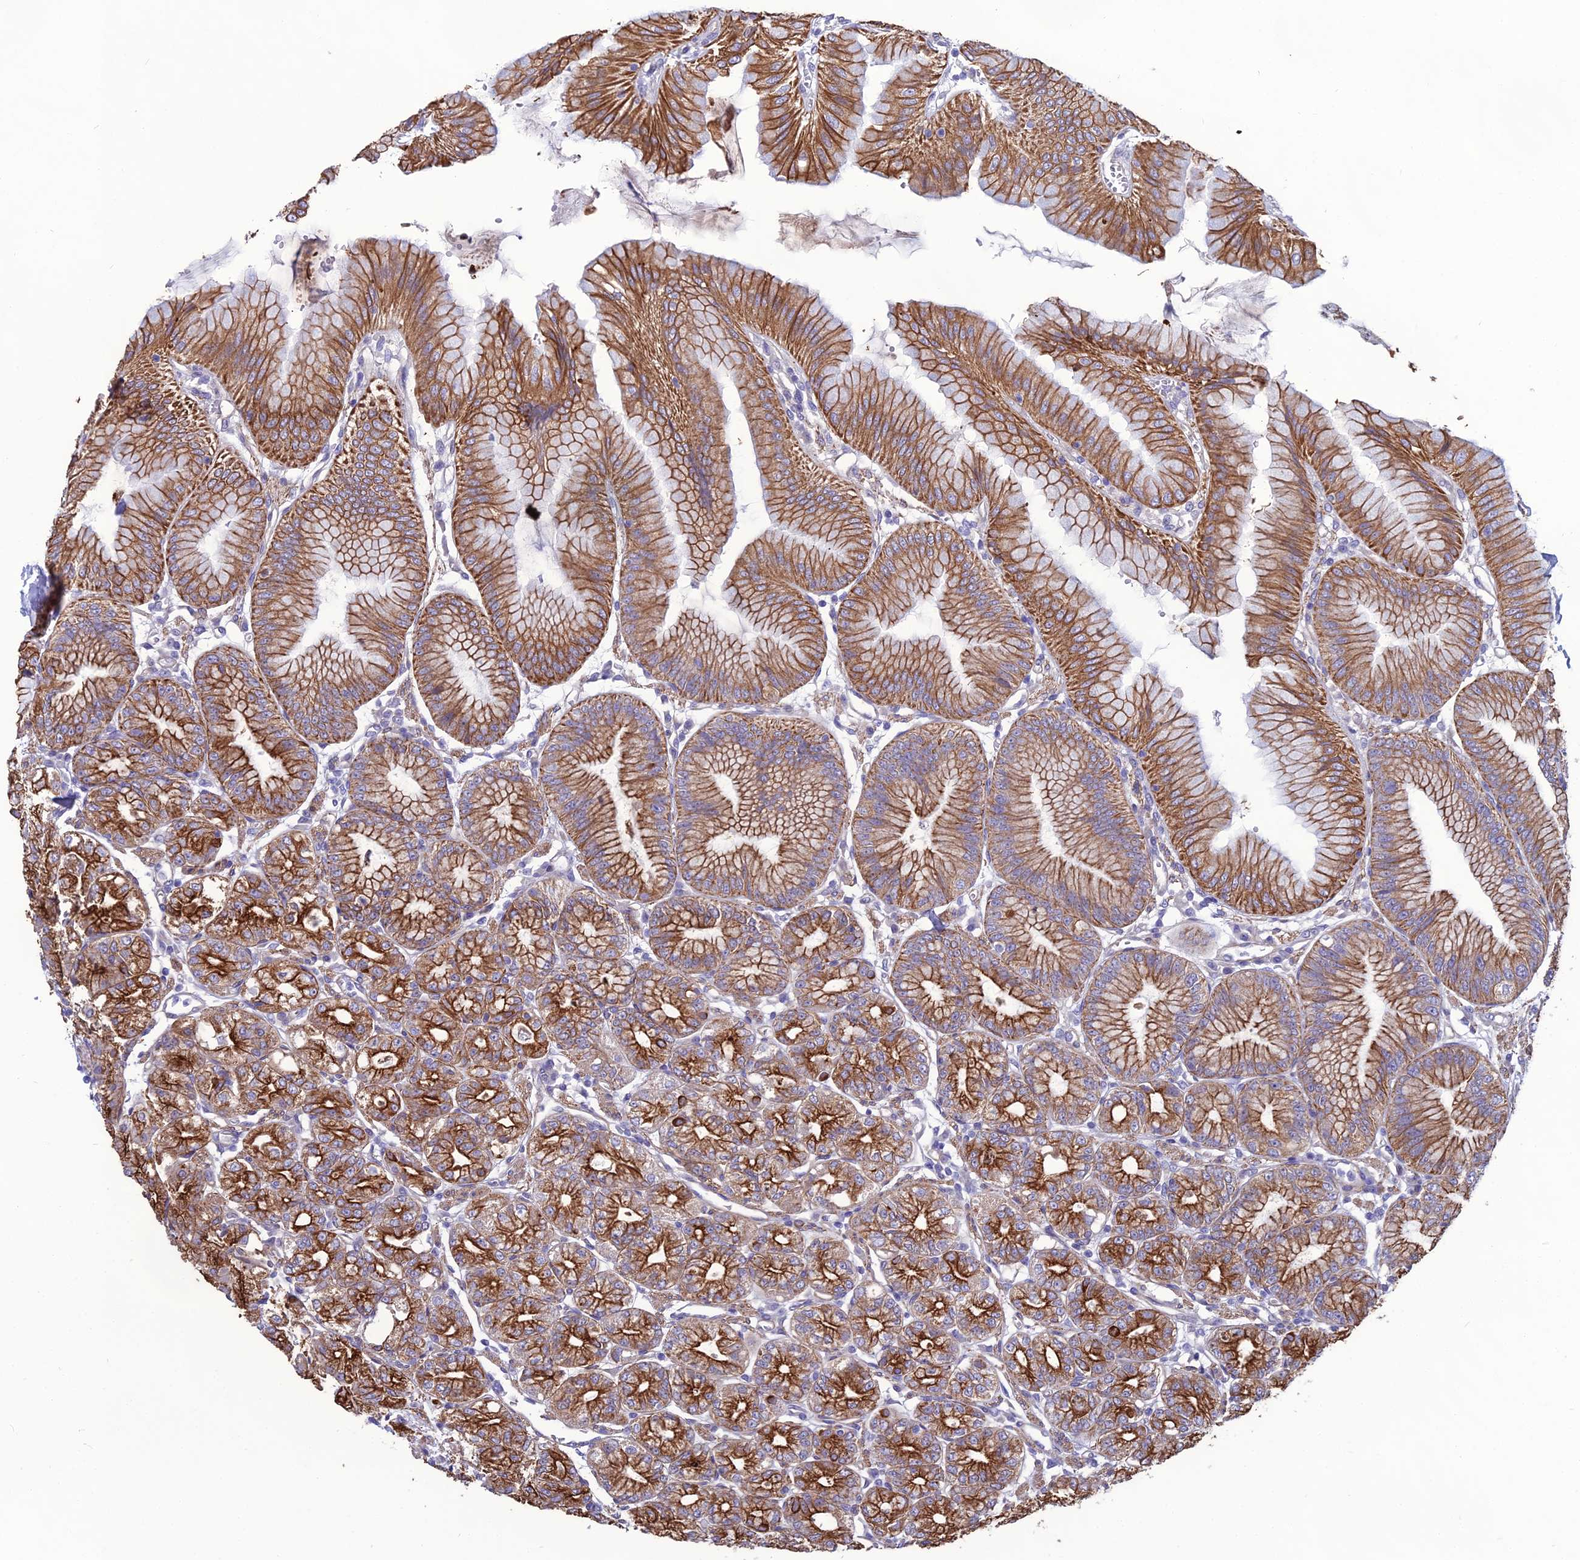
{"staining": {"intensity": "moderate", "quantity": ">75%", "location": "cytoplasmic/membranous"}, "tissue": "stomach", "cell_type": "Glandular cells", "image_type": "normal", "snomed": [{"axis": "morphology", "description": "Normal tissue, NOS"}, {"axis": "topography", "description": "Stomach, lower"}], "caption": "This is a histology image of IHC staining of benign stomach, which shows moderate positivity in the cytoplasmic/membranous of glandular cells.", "gene": "LZTS2", "patient": {"sex": "male", "age": 71}}